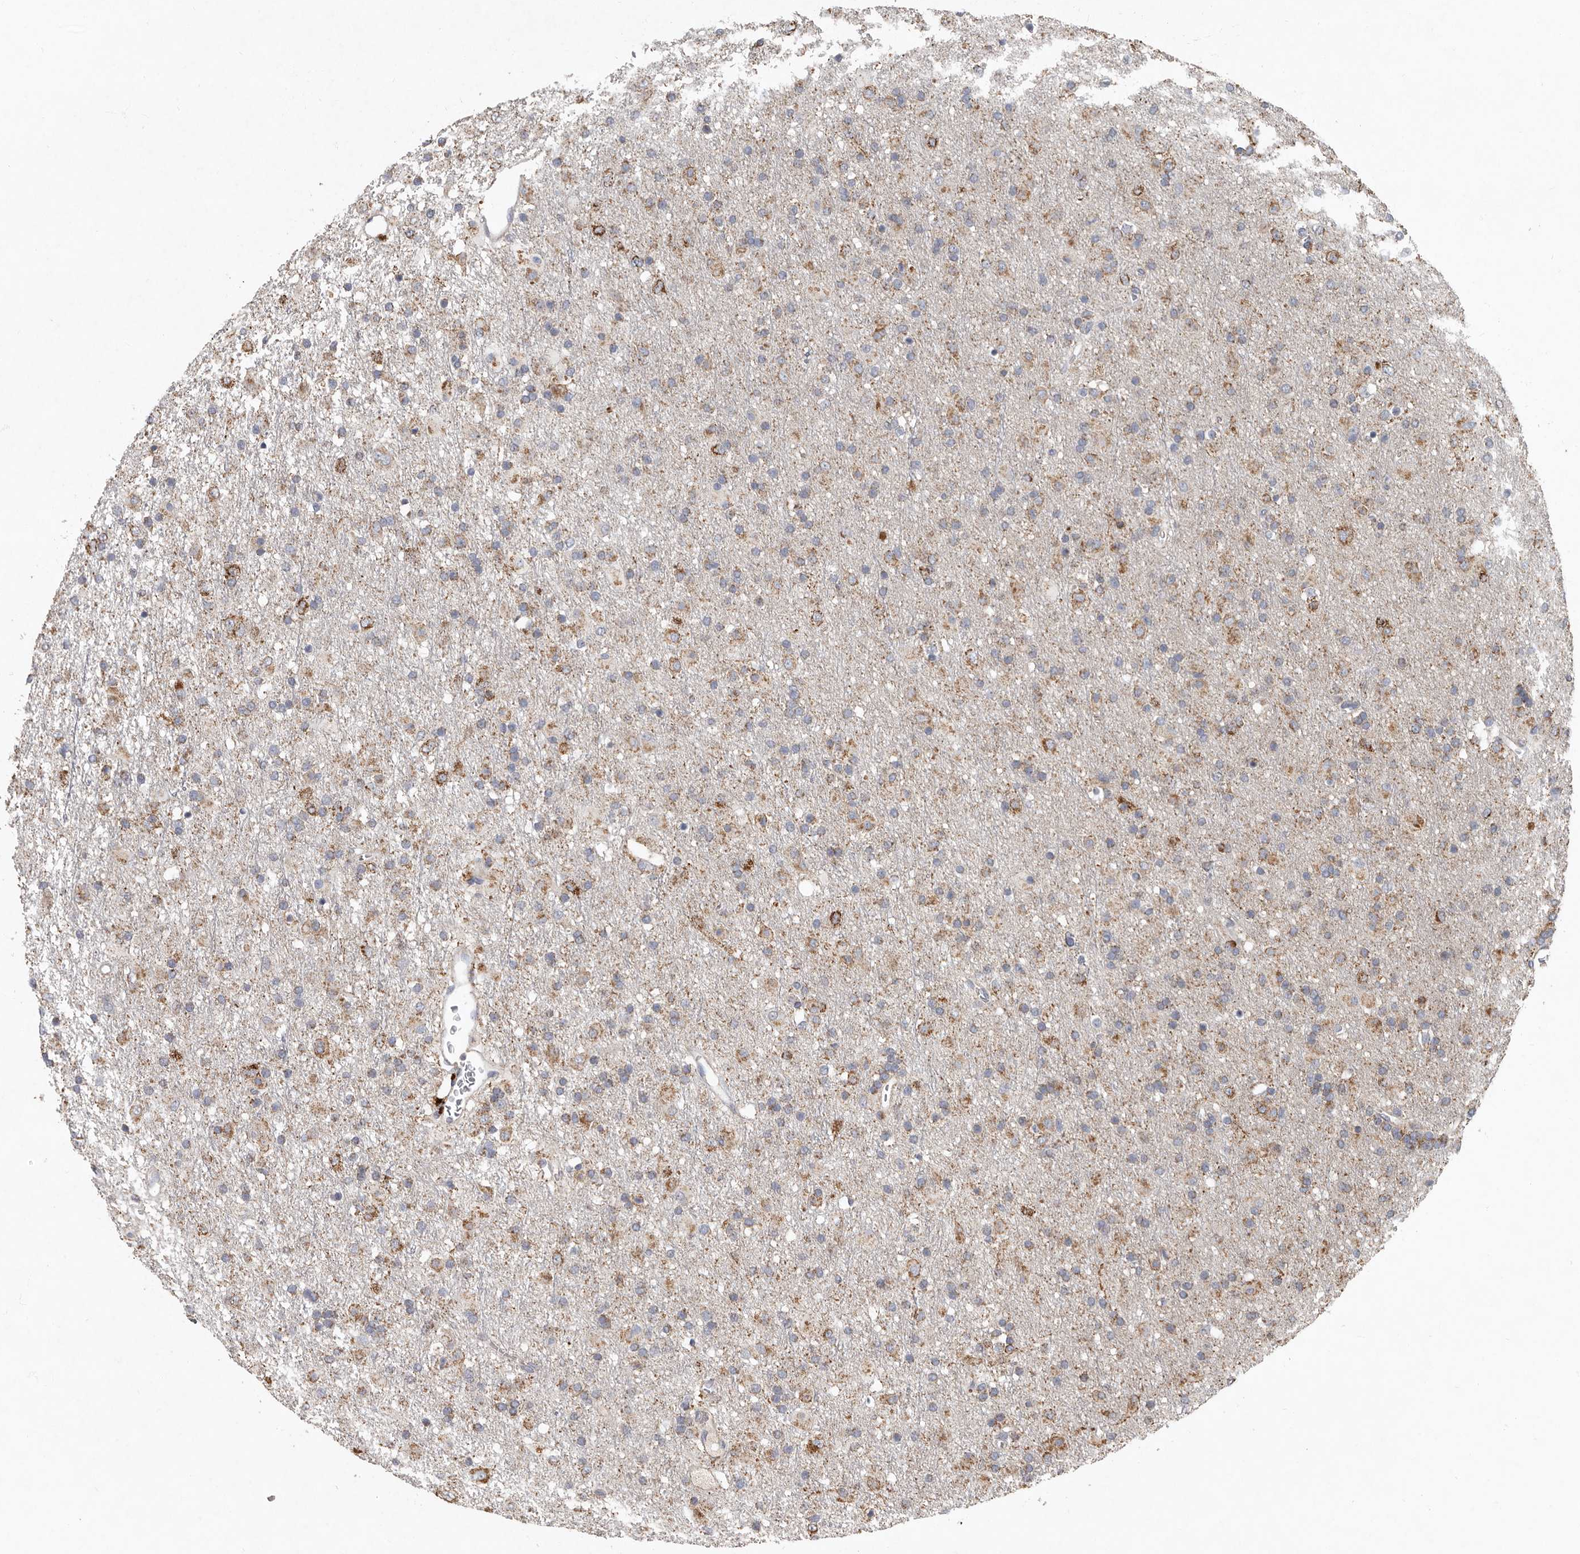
{"staining": {"intensity": "moderate", "quantity": "25%-75%", "location": "cytoplasmic/membranous"}, "tissue": "glioma", "cell_type": "Tumor cells", "image_type": "cancer", "snomed": [{"axis": "morphology", "description": "Glioma, malignant, Low grade"}, {"axis": "topography", "description": "Brain"}], "caption": "Immunohistochemistry histopathology image of neoplastic tissue: malignant glioma (low-grade) stained using immunohistochemistry displays medium levels of moderate protein expression localized specifically in the cytoplasmic/membranous of tumor cells, appearing as a cytoplasmic/membranous brown color.", "gene": "KIF26B", "patient": {"sex": "male", "age": 65}}